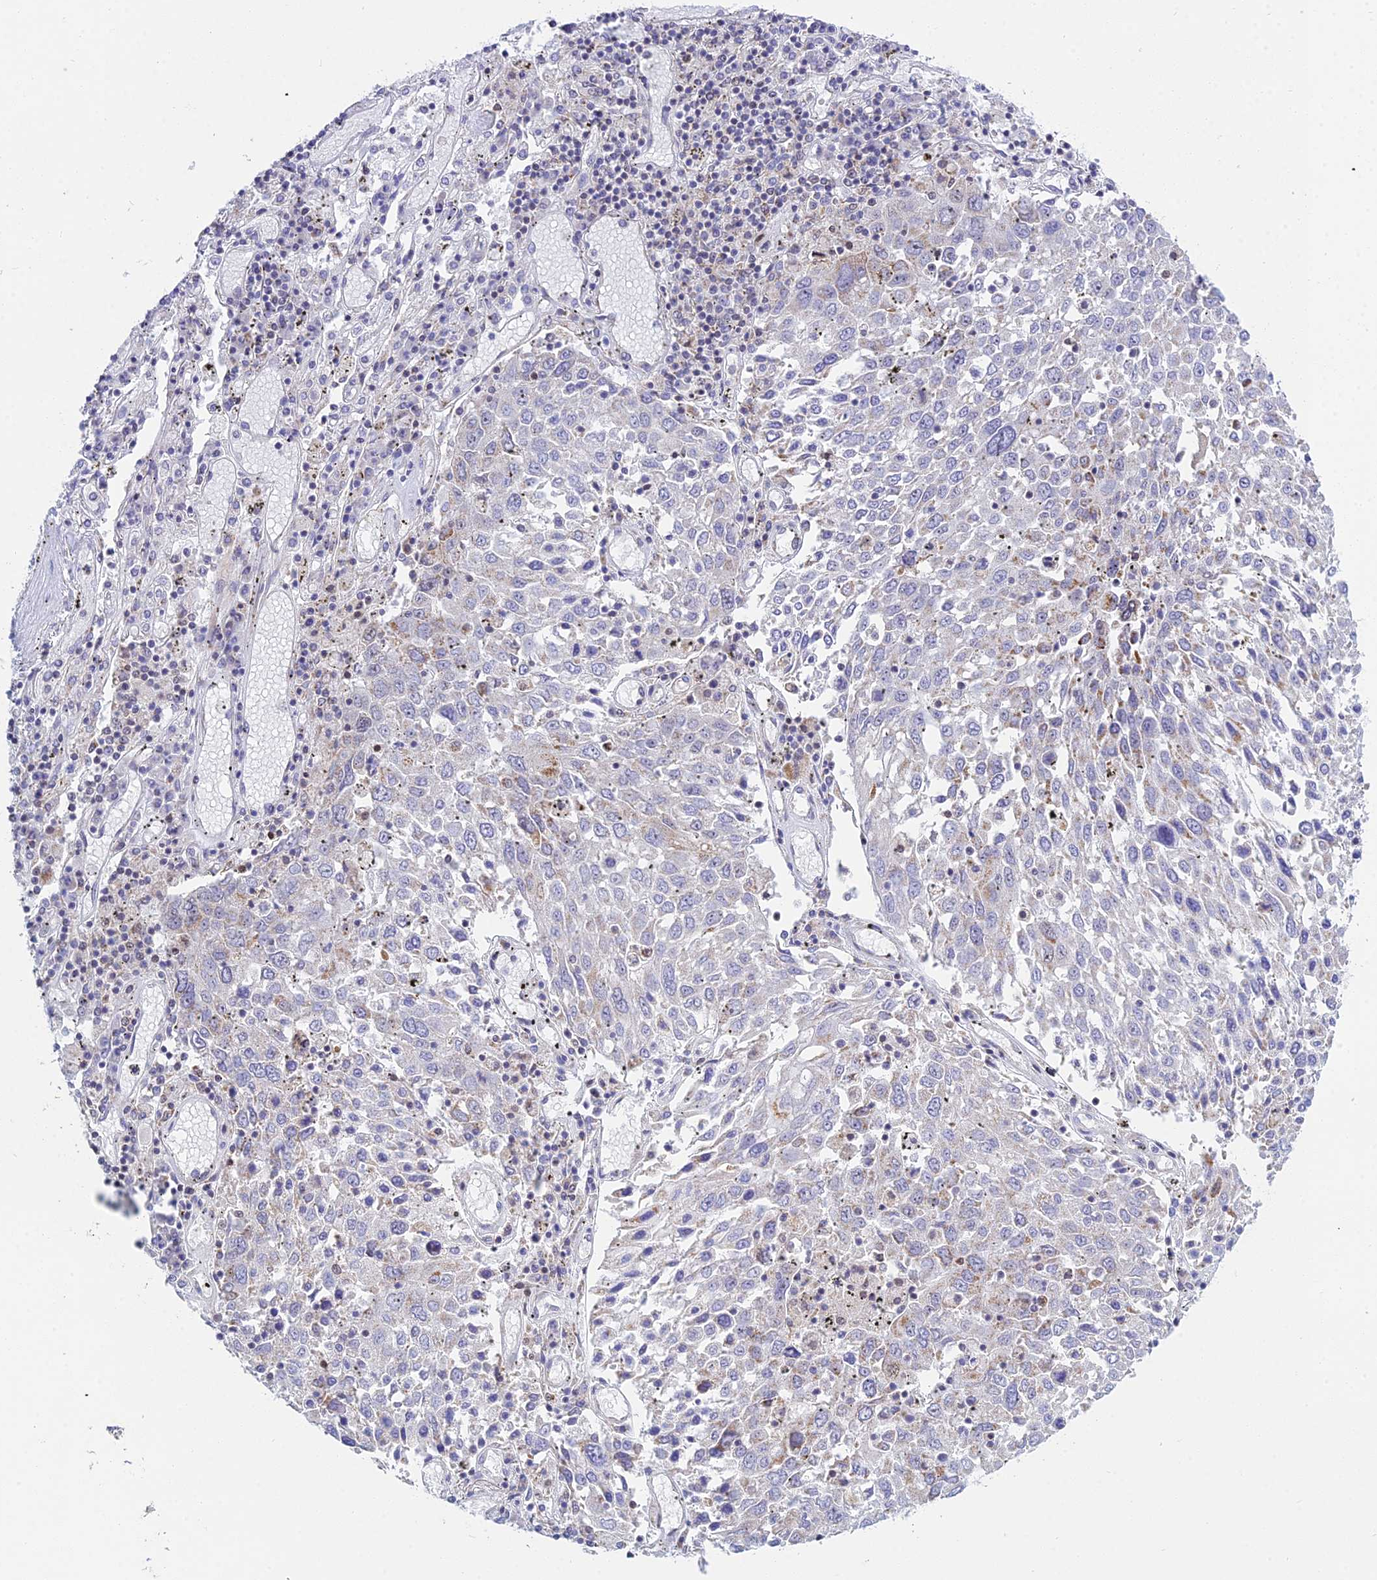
{"staining": {"intensity": "negative", "quantity": "none", "location": "none"}, "tissue": "lung cancer", "cell_type": "Tumor cells", "image_type": "cancer", "snomed": [{"axis": "morphology", "description": "Squamous cell carcinoma, NOS"}, {"axis": "topography", "description": "Lung"}], "caption": "Tumor cells show no significant staining in lung cancer. (IHC, brightfield microscopy, high magnification).", "gene": "PRR13", "patient": {"sex": "male", "age": 65}}